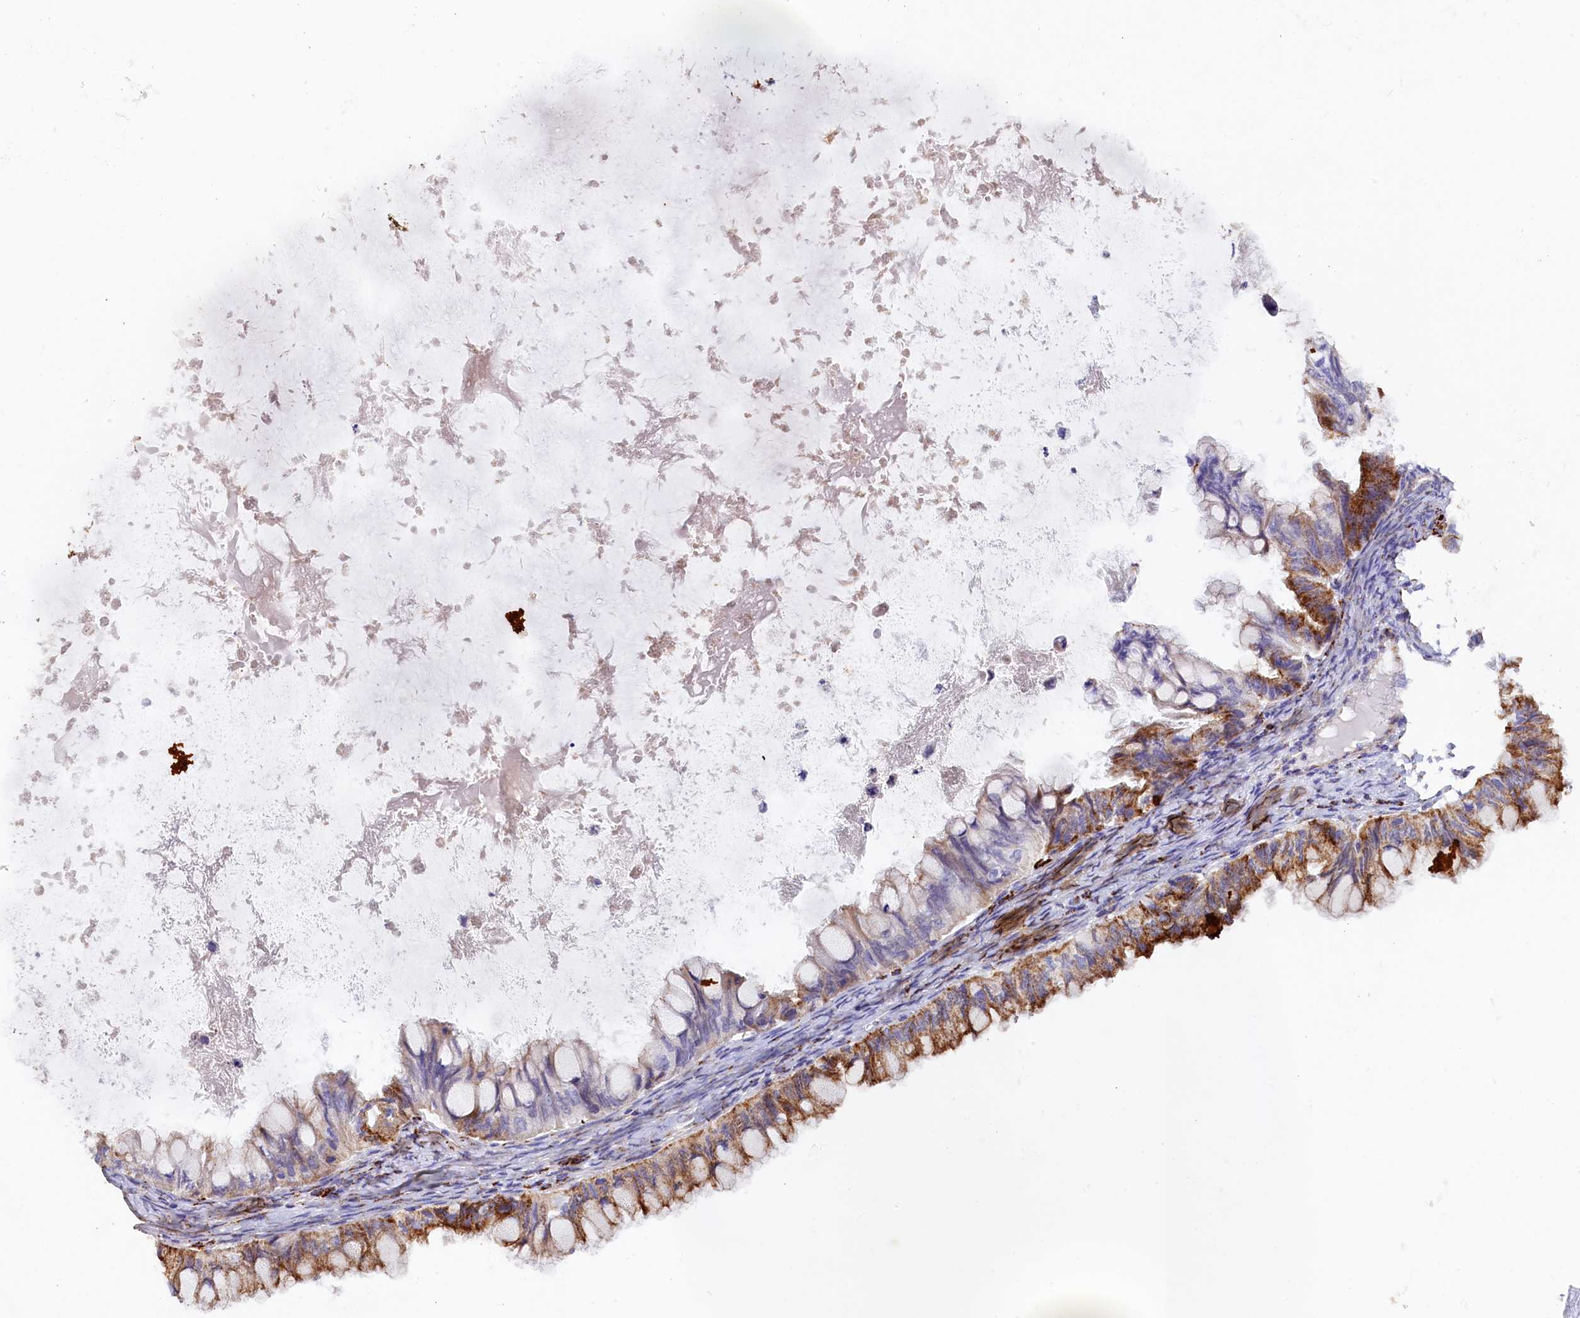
{"staining": {"intensity": "moderate", "quantity": "25%-75%", "location": "cytoplasmic/membranous"}, "tissue": "ovarian cancer", "cell_type": "Tumor cells", "image_type": "cancer", "snomed": [{"axis": "morphology", "description": "Cystadenocarcinoma, mucinous, NOS"}, {"axis": "topography", "description": "Ovary"}], "caption": "A medium amount of moderate cytoplasmic/membranous staining is appreciated in approximately 25%-75% of tumor cells in ovarian cancer (mucinous cystadenocarcinoma) tissue.", "gene": "AKTIP", "patient": {"sex": "female", "age": 80}}